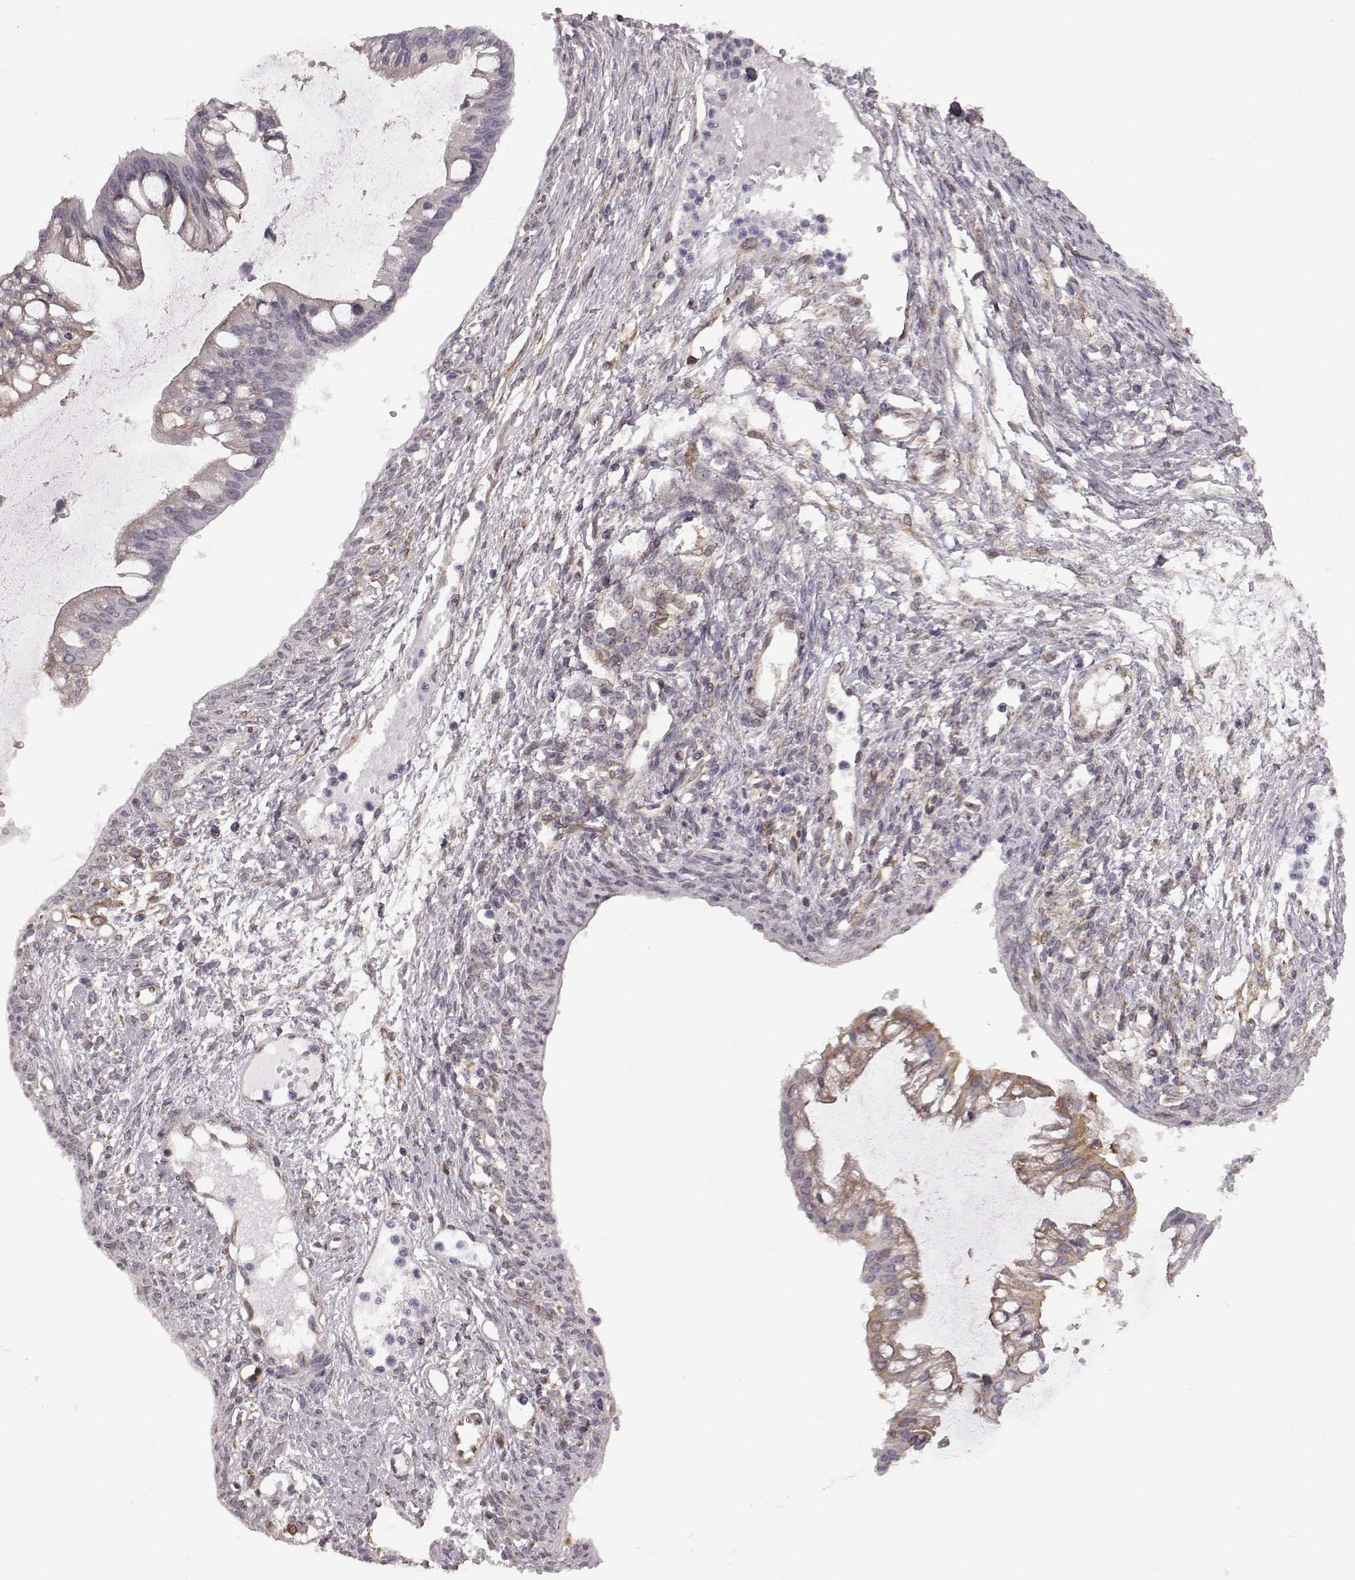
{"staining": {"intensity": "weak", "quantity": "25%-75%", "location": "cytoplasmic/membranous"}, "tissue": "ovarian cancer", "cell_type": "Tumor cells", "image_type": "cancer", "snomed": [{"axis": "morphology", "description": "Cystadenocarcinoma, mucinous, NOS"}, {"axis": "topography", "description": "Ovary"}], "caption": "Immunohistochemistry (DAB) staining of mucinous cystadenocarcinoma (ovarian) reveals weak cytoplasmic/membranous protein positivity in approximately 25%-75% of tumor cells.", "gene": "TMEM14A", "patient": {"sex": "female", "age": 73}}